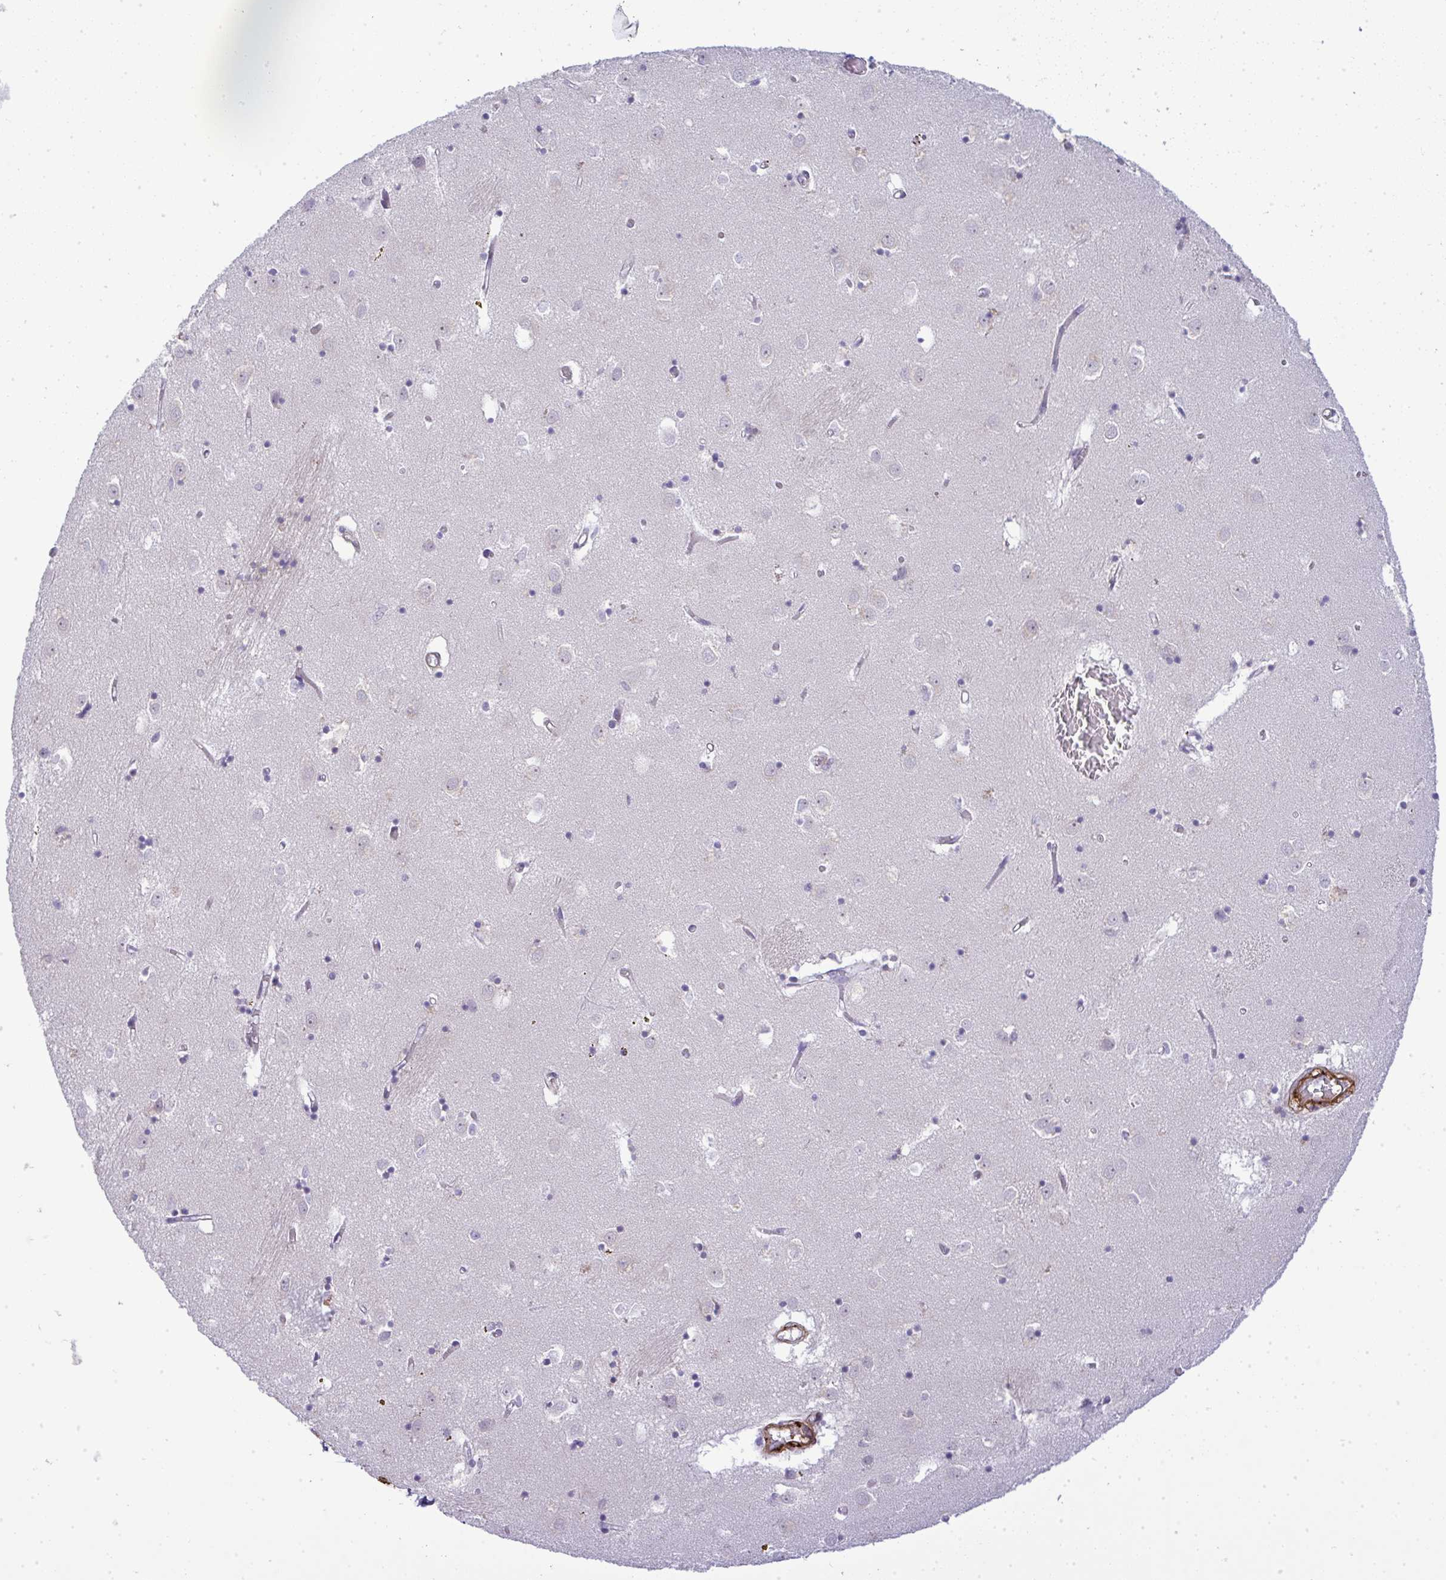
{"staining": {"intensity": "negative", "quantity": "none", "location": "none"}, "tissue": "caudate", "cell_type": "Glial cells", "image_type": "normal", "snomed": [{"axis": "morphology", "description": "Normal tissue, NOS"}, {"axis": "topography", "description": "Lateral ventricle wall"}], "caption": "Benign caudate was stained to show a protein in brown. There is no significant staining in glial cells. (DAB immunohistochemistry (IHC), high magnification).", "gene": "UBE2S", "patient": {"sex": "male", "age": 70}}